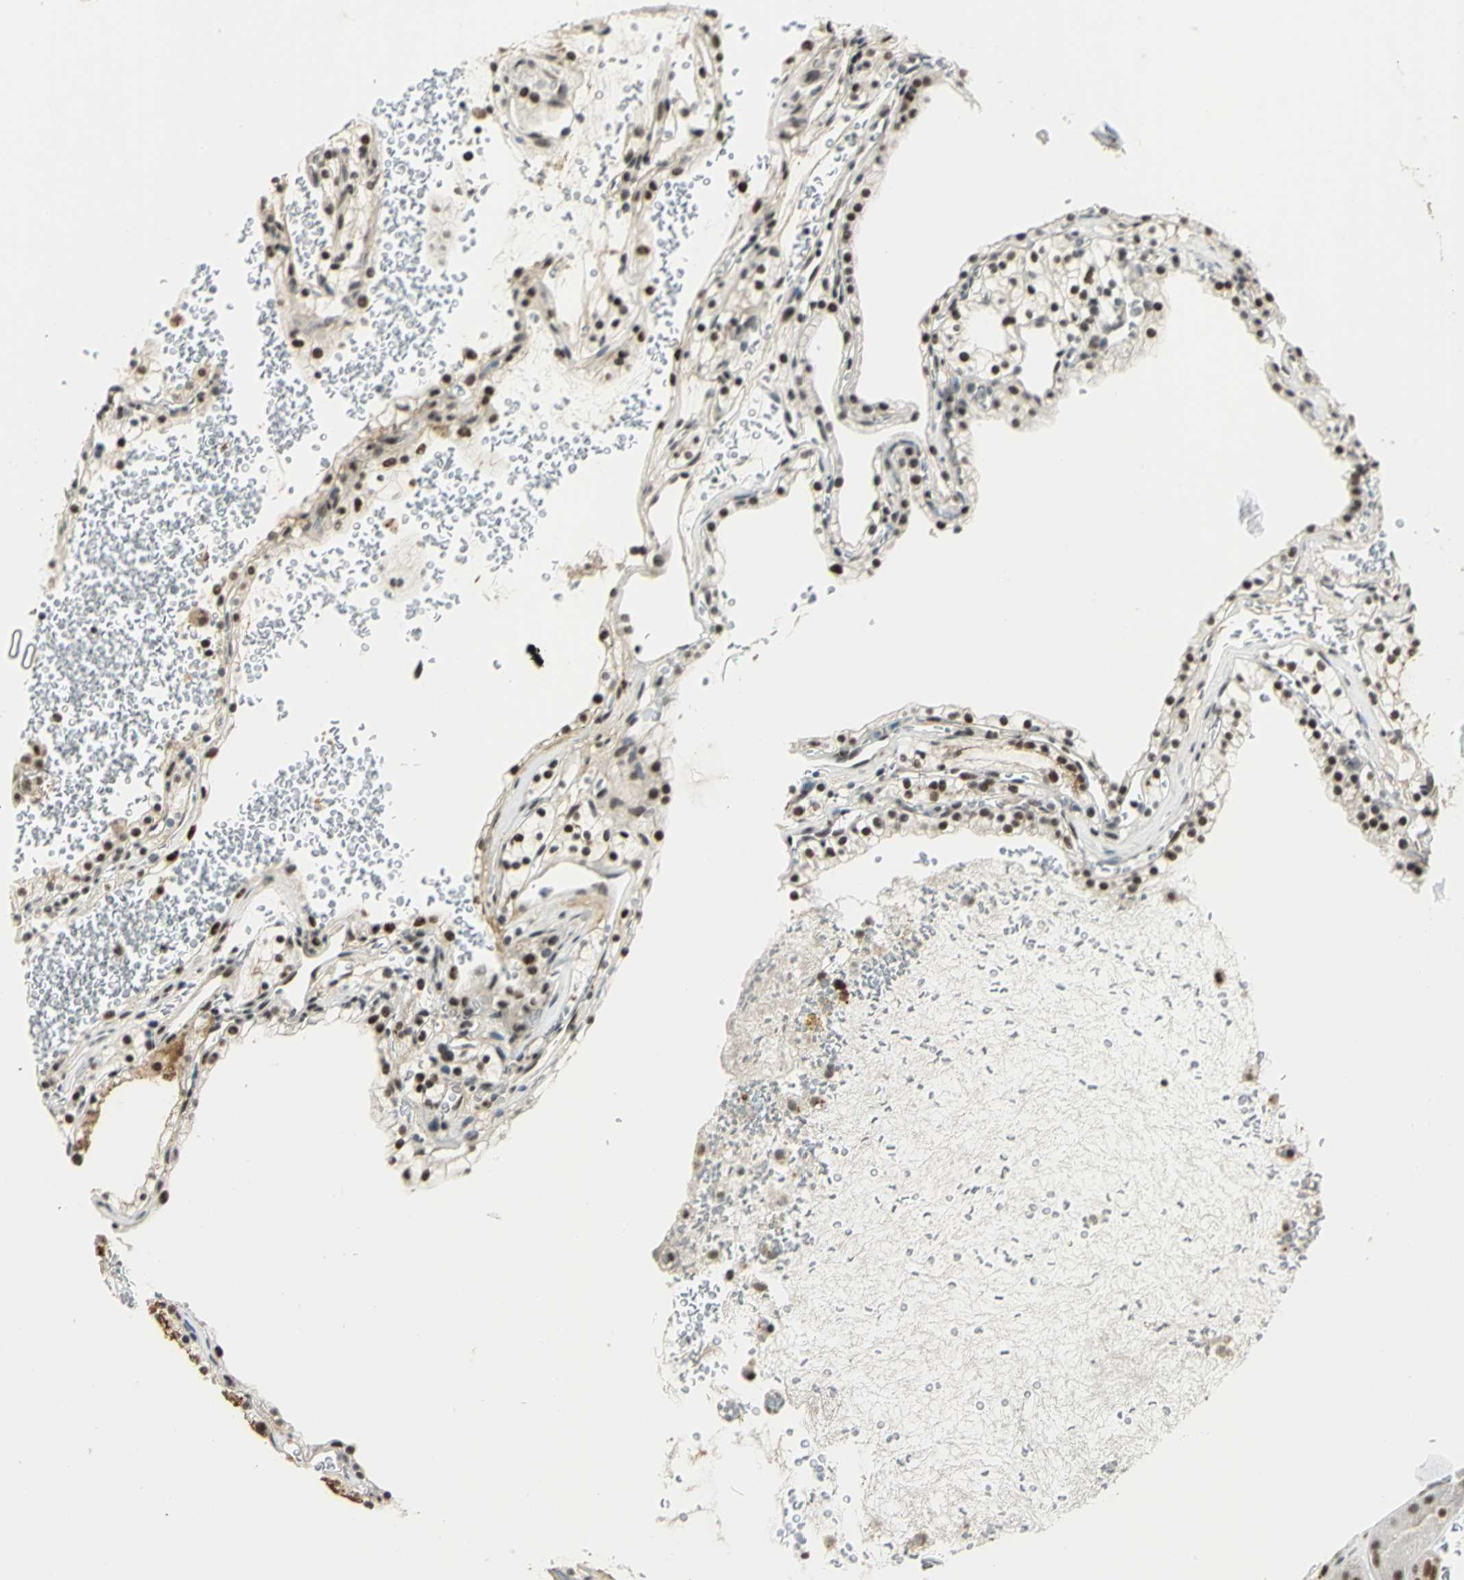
{"staining": {"intensity": "strong", "quantity": ">75%", "location": "nuclear"}, "tissue": "renal cancer", "cell_type": "Tumor cells", "image_type": "cancer", "snomed": [{"axis": "morphology", "description": "Adenocarcinoma, NOS"}, {"axis": "topography", "description": "Kidney"}], "caption": "IHC photomicrograph of neoplastic tissue: renal cancer (adenocarcinoma) stained using IHC shows high levels of strong protein expression localized specifically in the nuclear of tumor cells, appearing as a nuclear brown color.", "gene": "CCNT1", "patient": {"sex": "female", "age": 41}}